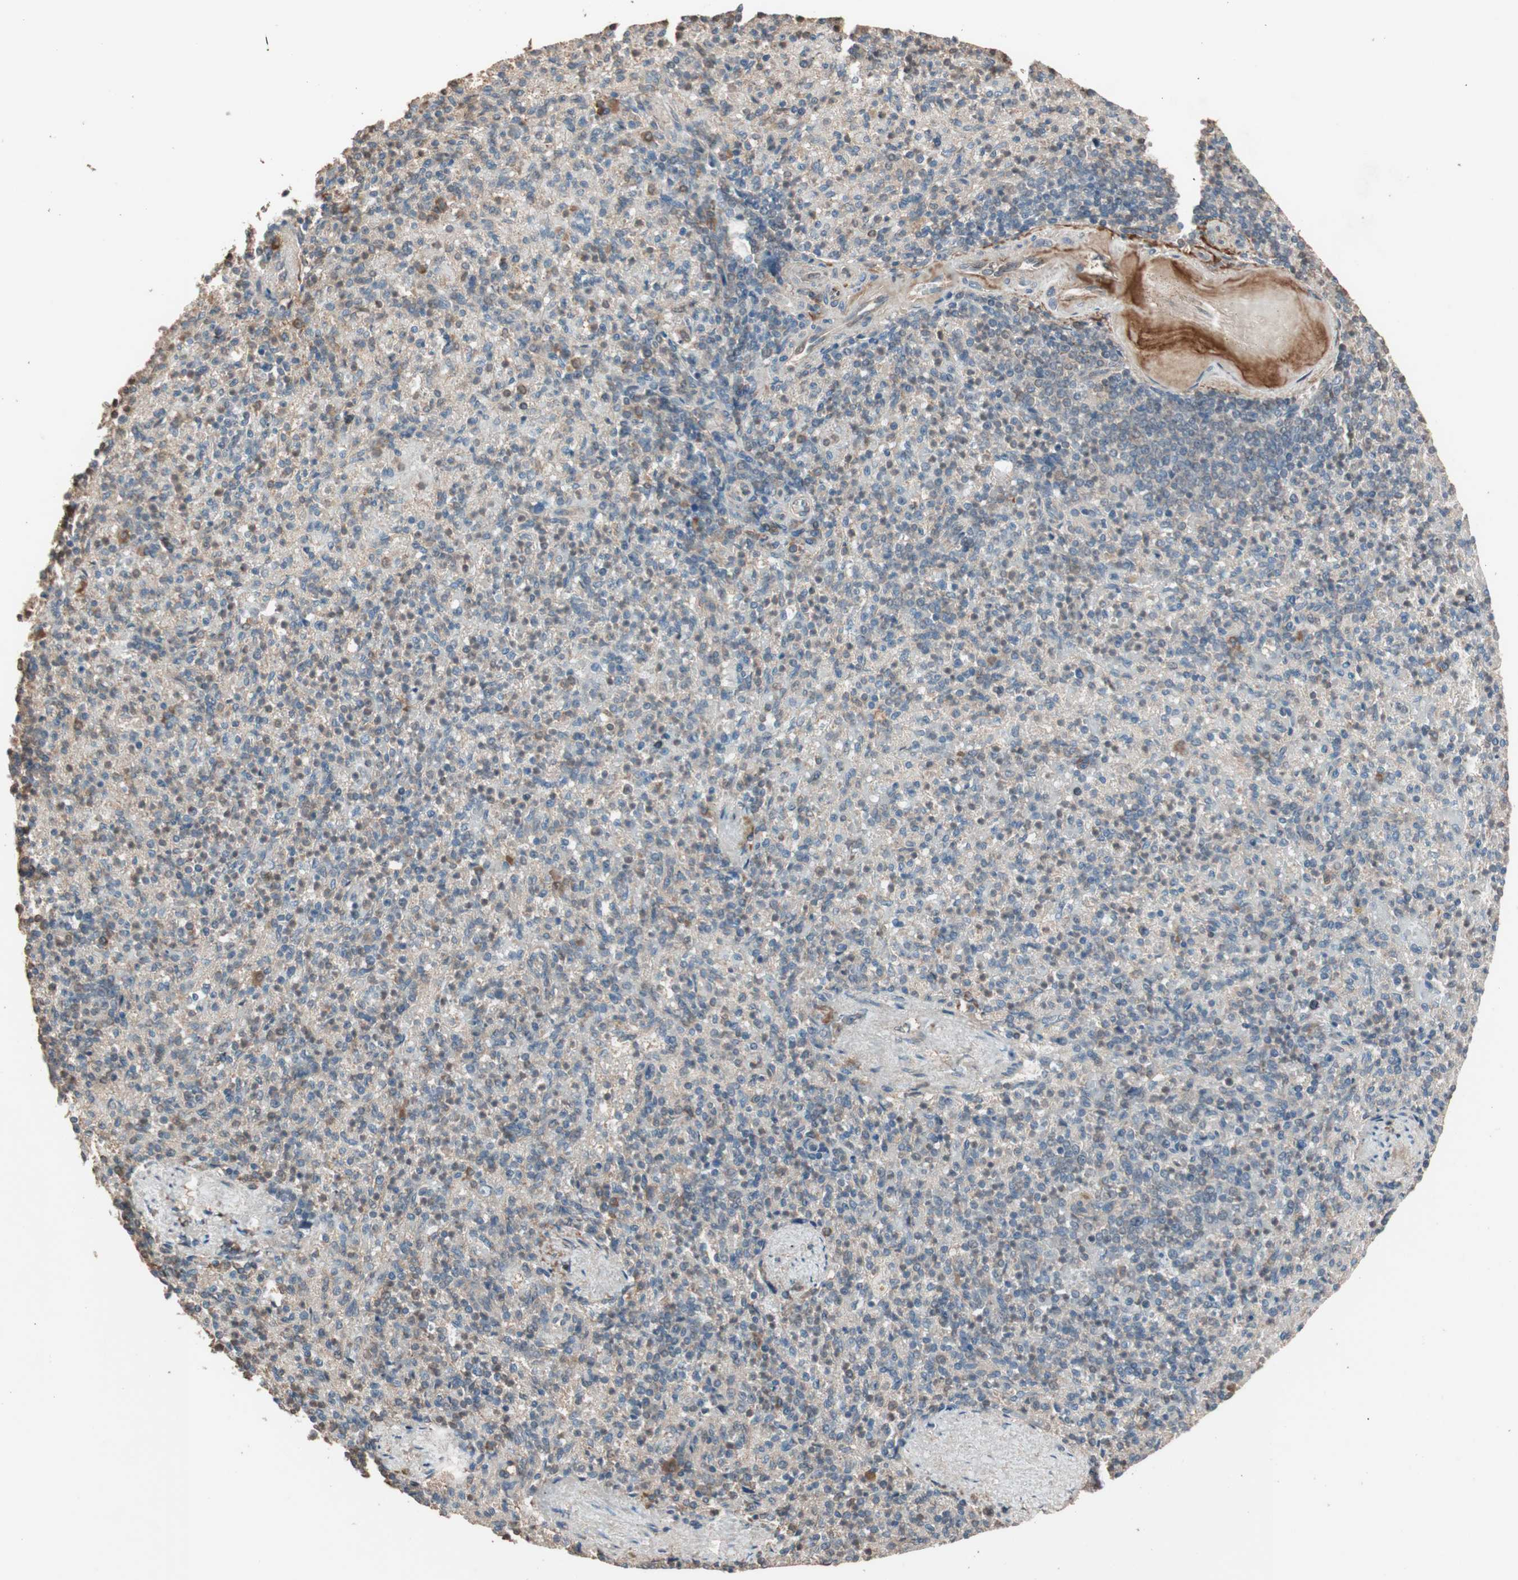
{"staining": {"intensity": "moderate", "quantity": "25%-75%", "location": "cytoplasmic/membranous,nuclear"}, "tissue": "spleen", "cell_type": "Cells in red pulp", "image_type": "normal", "snomed": [{"axis": "morphology", "description": "Normal tissue, NOS"}, {"axis": "topography", "description": "Spleen"}], "caption": "Brown immunohistochemical staining in benign human spleen displays moderate cytoplasmic/membranous,nuclear expression in about 25%-75% of cells in red pulp.", "gene": "USP20", "patient": {"sex": "female", "age": 74}}